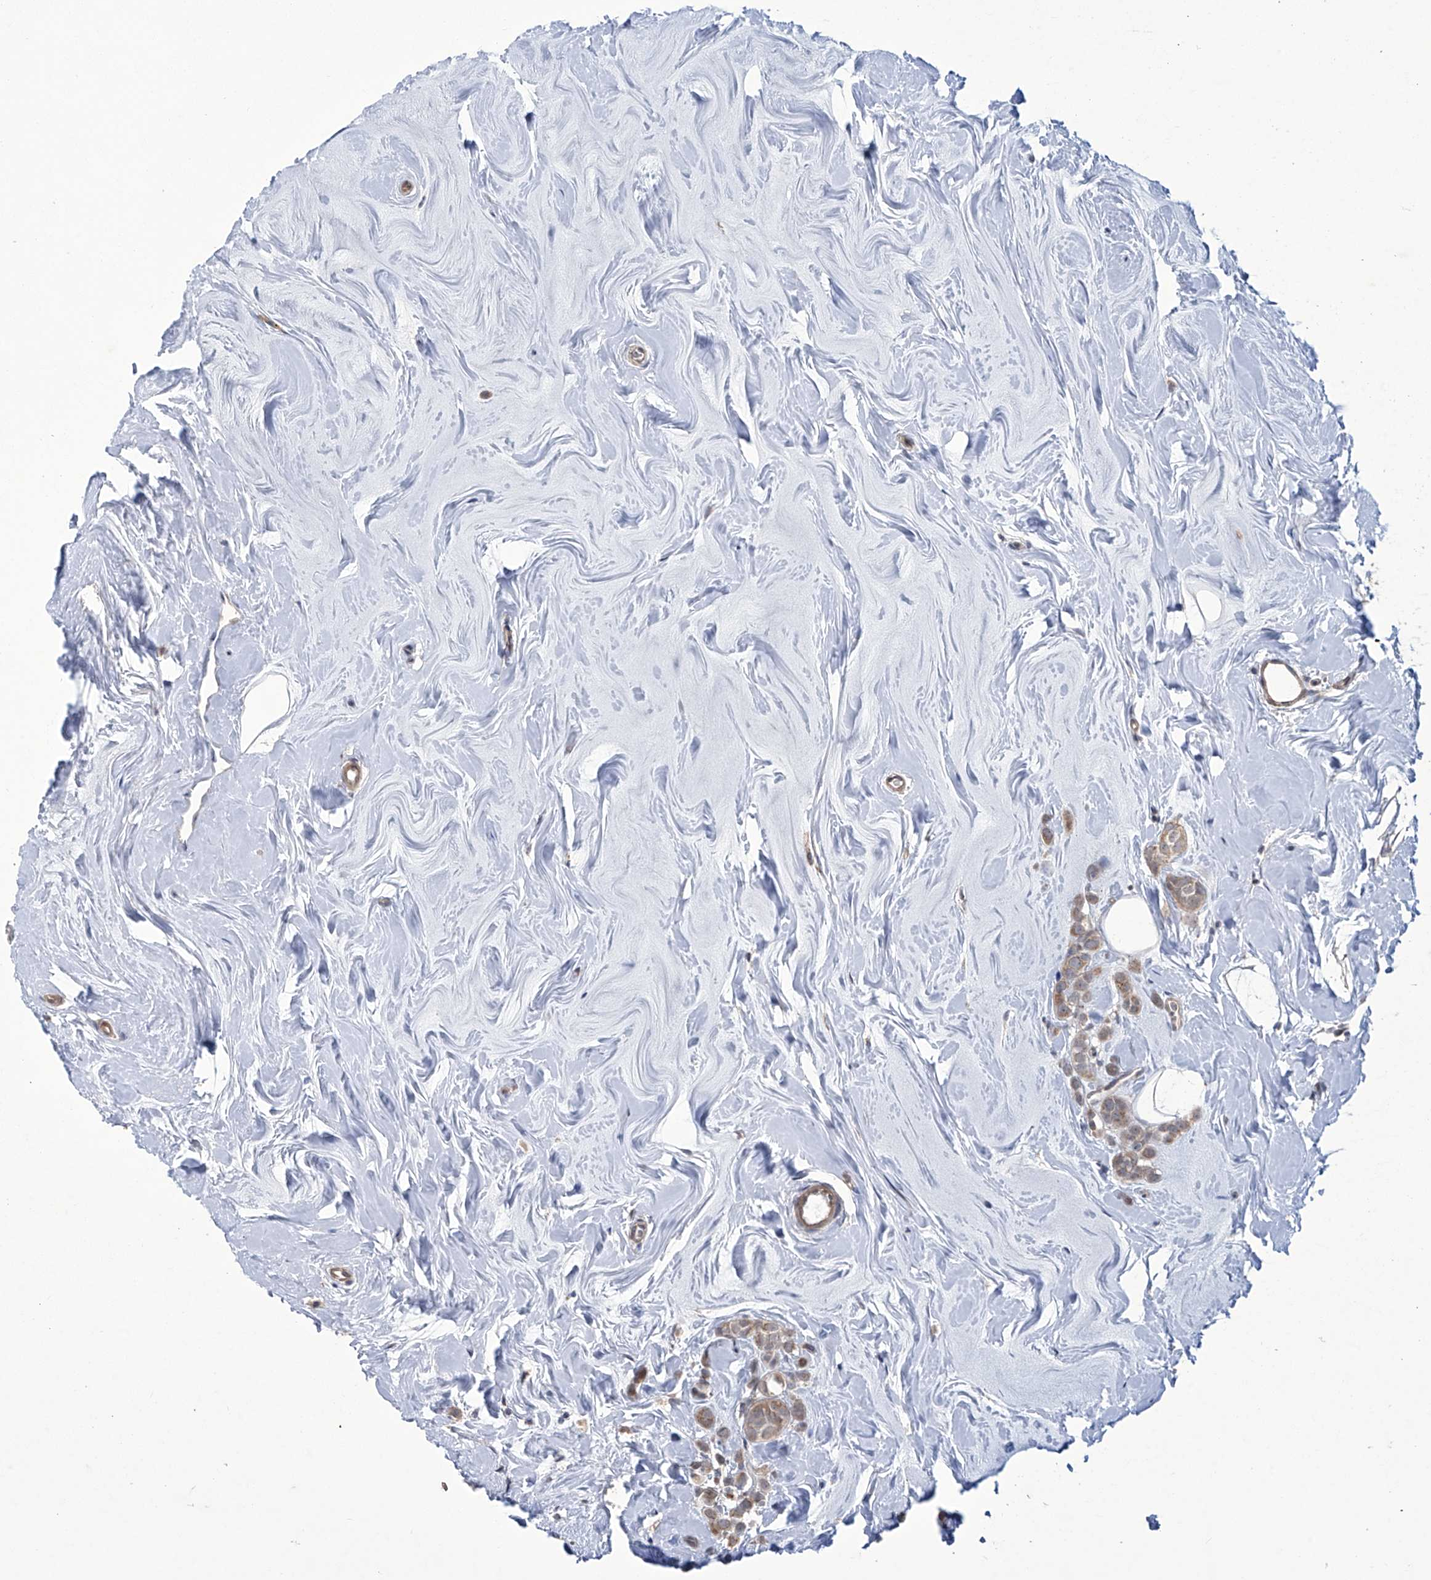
{"staining": {"intensity": "weak", "quantity": ">75%", "location": "cytoplasmic/membranous"}, "tissue": "breast cancer", "cell_type": "Tumor cells", "image_type": "cancer", "snomed": [{"axis": "morphology", "description": "Lobular carcinoma"}, {"axis": "topography", "description": "Breast"}], "caption": "High-power microscopy captured an IHC image of breast cancer, revealing weak cytoplasmic/membranous positivity in approximately >75% of tumor cells. (IHC, brightfield microscopy, high magnification).", "gene": "TRIM60", "patient": {"sex": "female", "age": 47}}